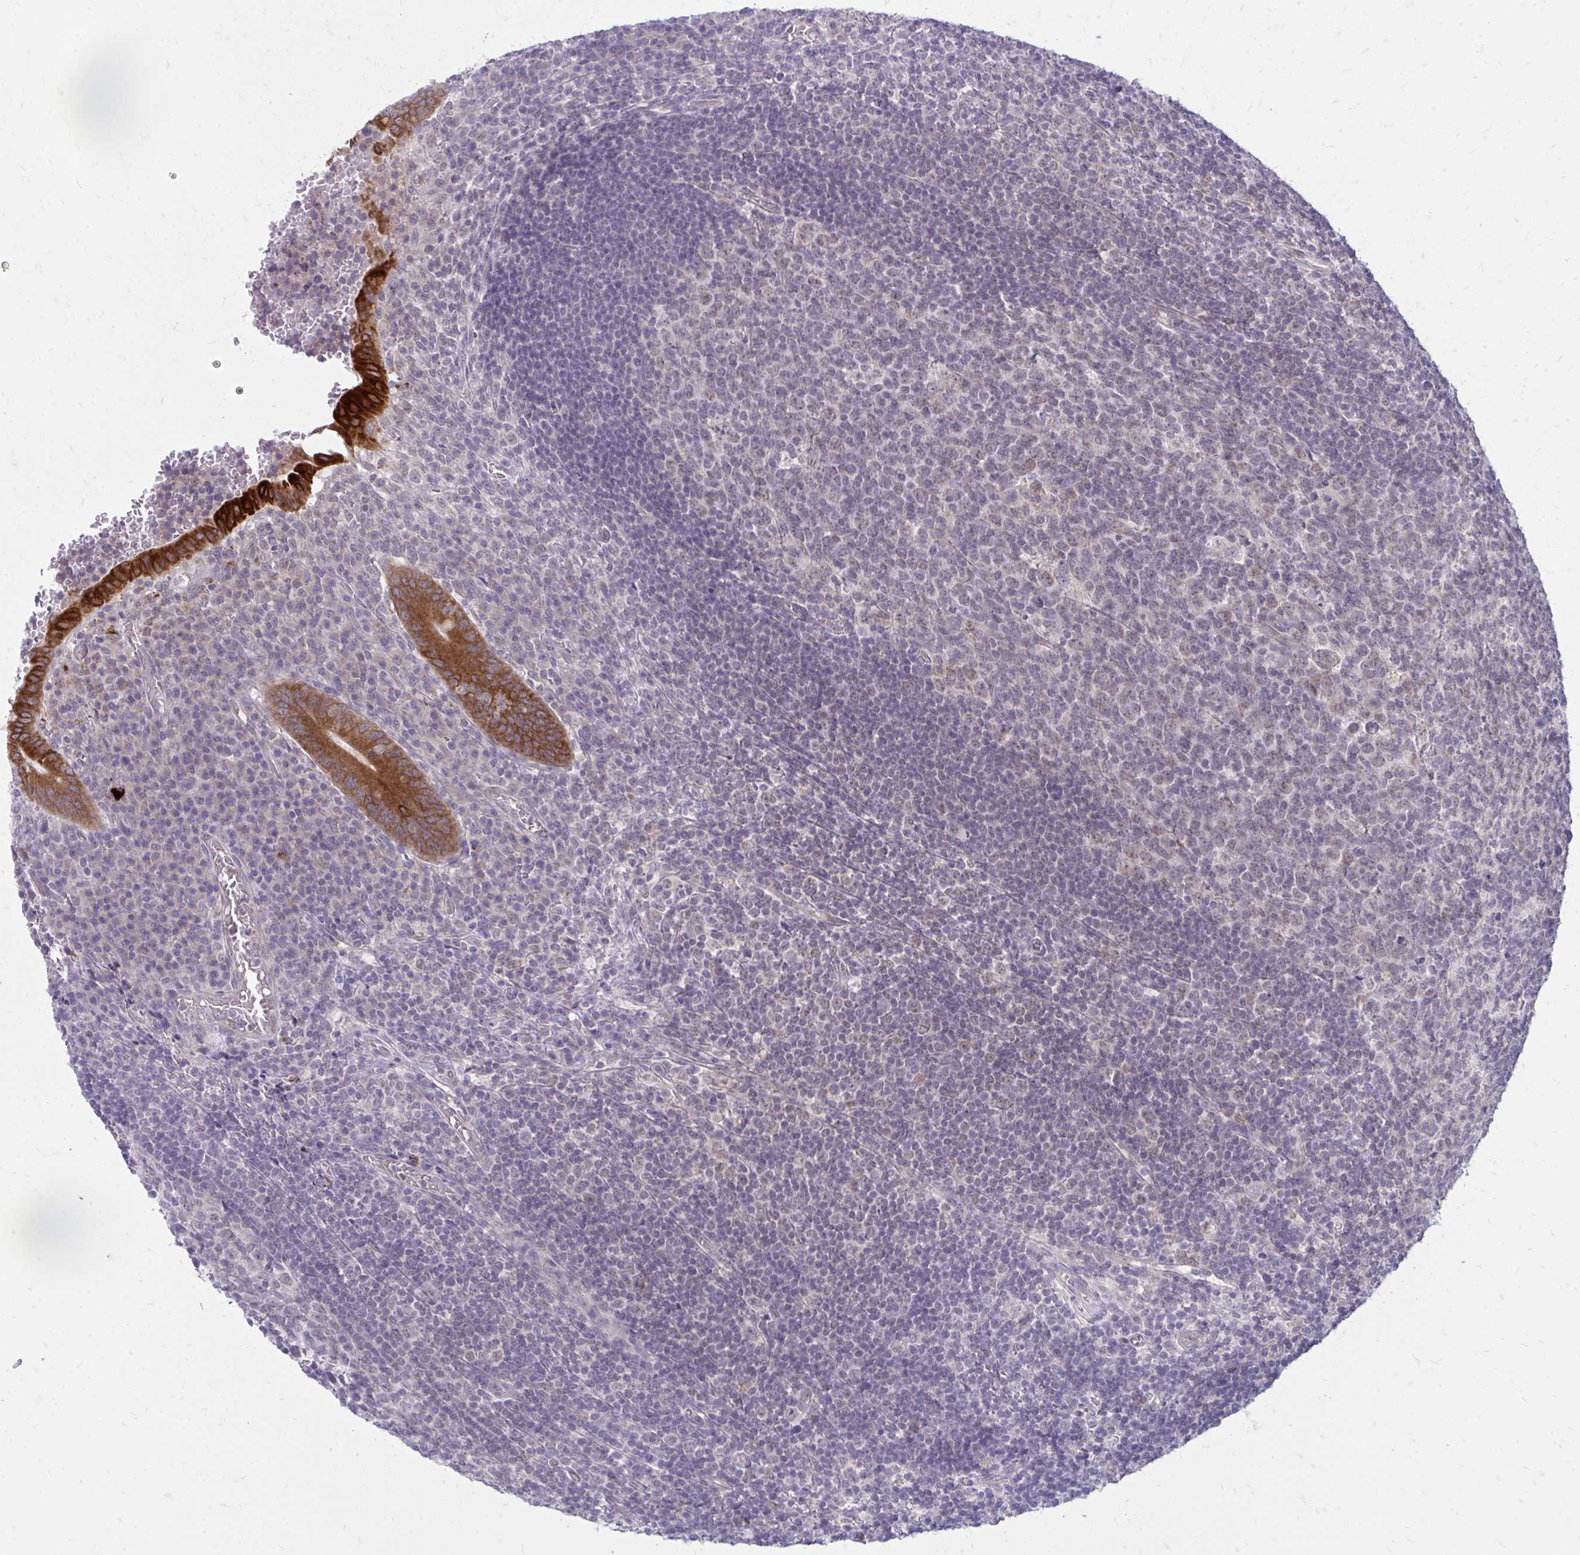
{"staining": {"intensity": "strong", "quantity": ">75%", "location": "cytoplasmic/membranous"}, "tissue": "appendix", "cell_type": "Glandular cells", "image_type": "normal", "snomed": [{"axis": "morphology", "description": "Normal tissue, NOS"}, {"axis": "topography", "description": "Appendix"}], "caption": "DAB (3,3'-diaminobenzidine) immunohistochemical staining of benign appendix reveals strong cytoplasmic/membranous protein positivity in about >75% of glandular cells.", "gene": "ACSL5", "patient": {"sex": "male", "age": 18}}